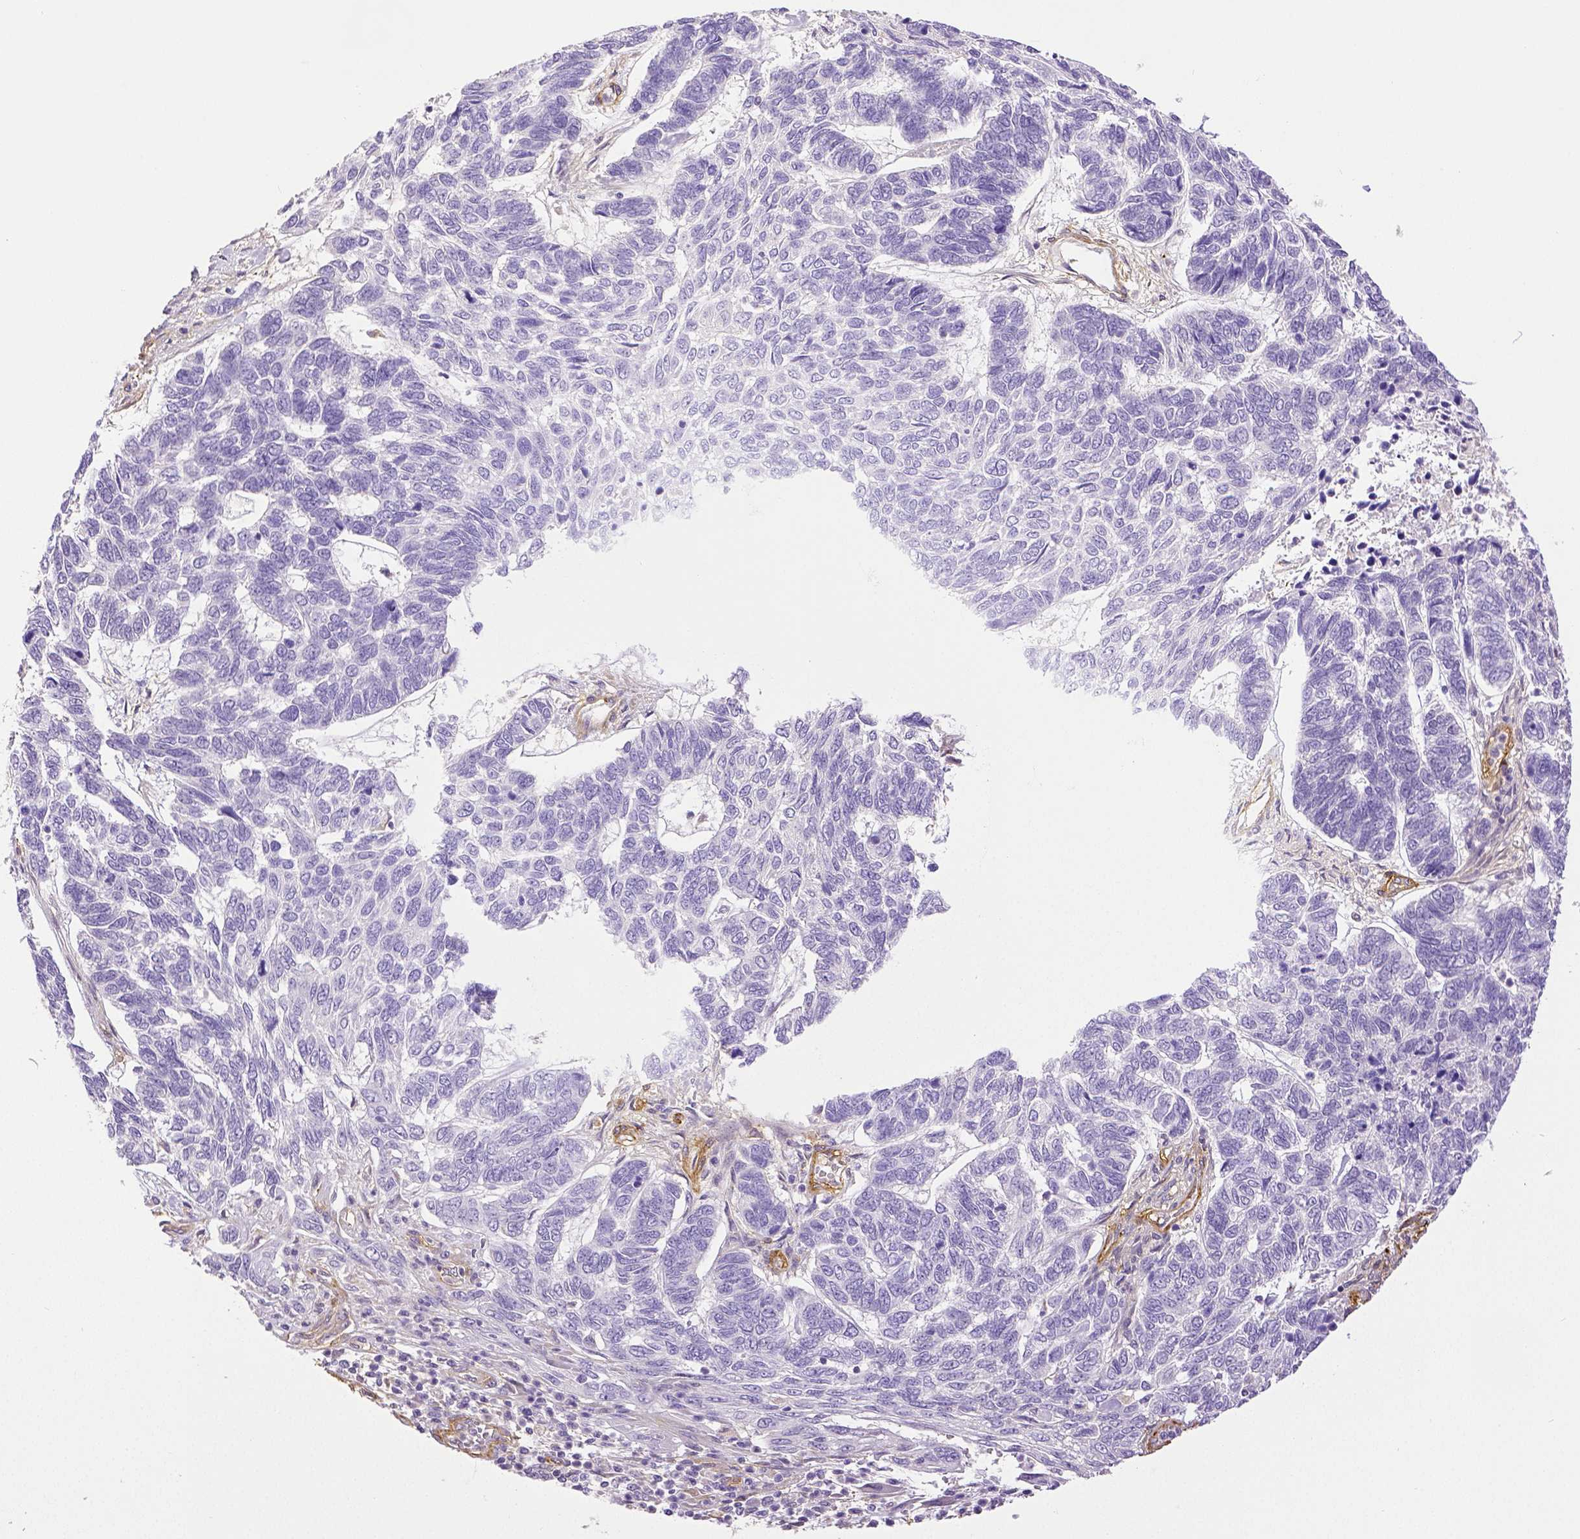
{"staining": {"intensity": "negative", "quantity": "none", "location": "none"}, "tissue": "skin cancer", "cell_type": "Tumor cells", "image_type": "cancer", "snomed": [{"axis": "morphology", "description": "Basal cell carcinoma"}, {"axis": "topography", "description": "Skin"}], "caption": "IHC of human skin cancer (basal cell carcinoma) displays no positivity in tumor cells. (Brightfield microscopy of DAB immunohistochemistry (IHC) at high magnification).", "gene": "THY1", "patient": {"sex": "female", "age": 65}}